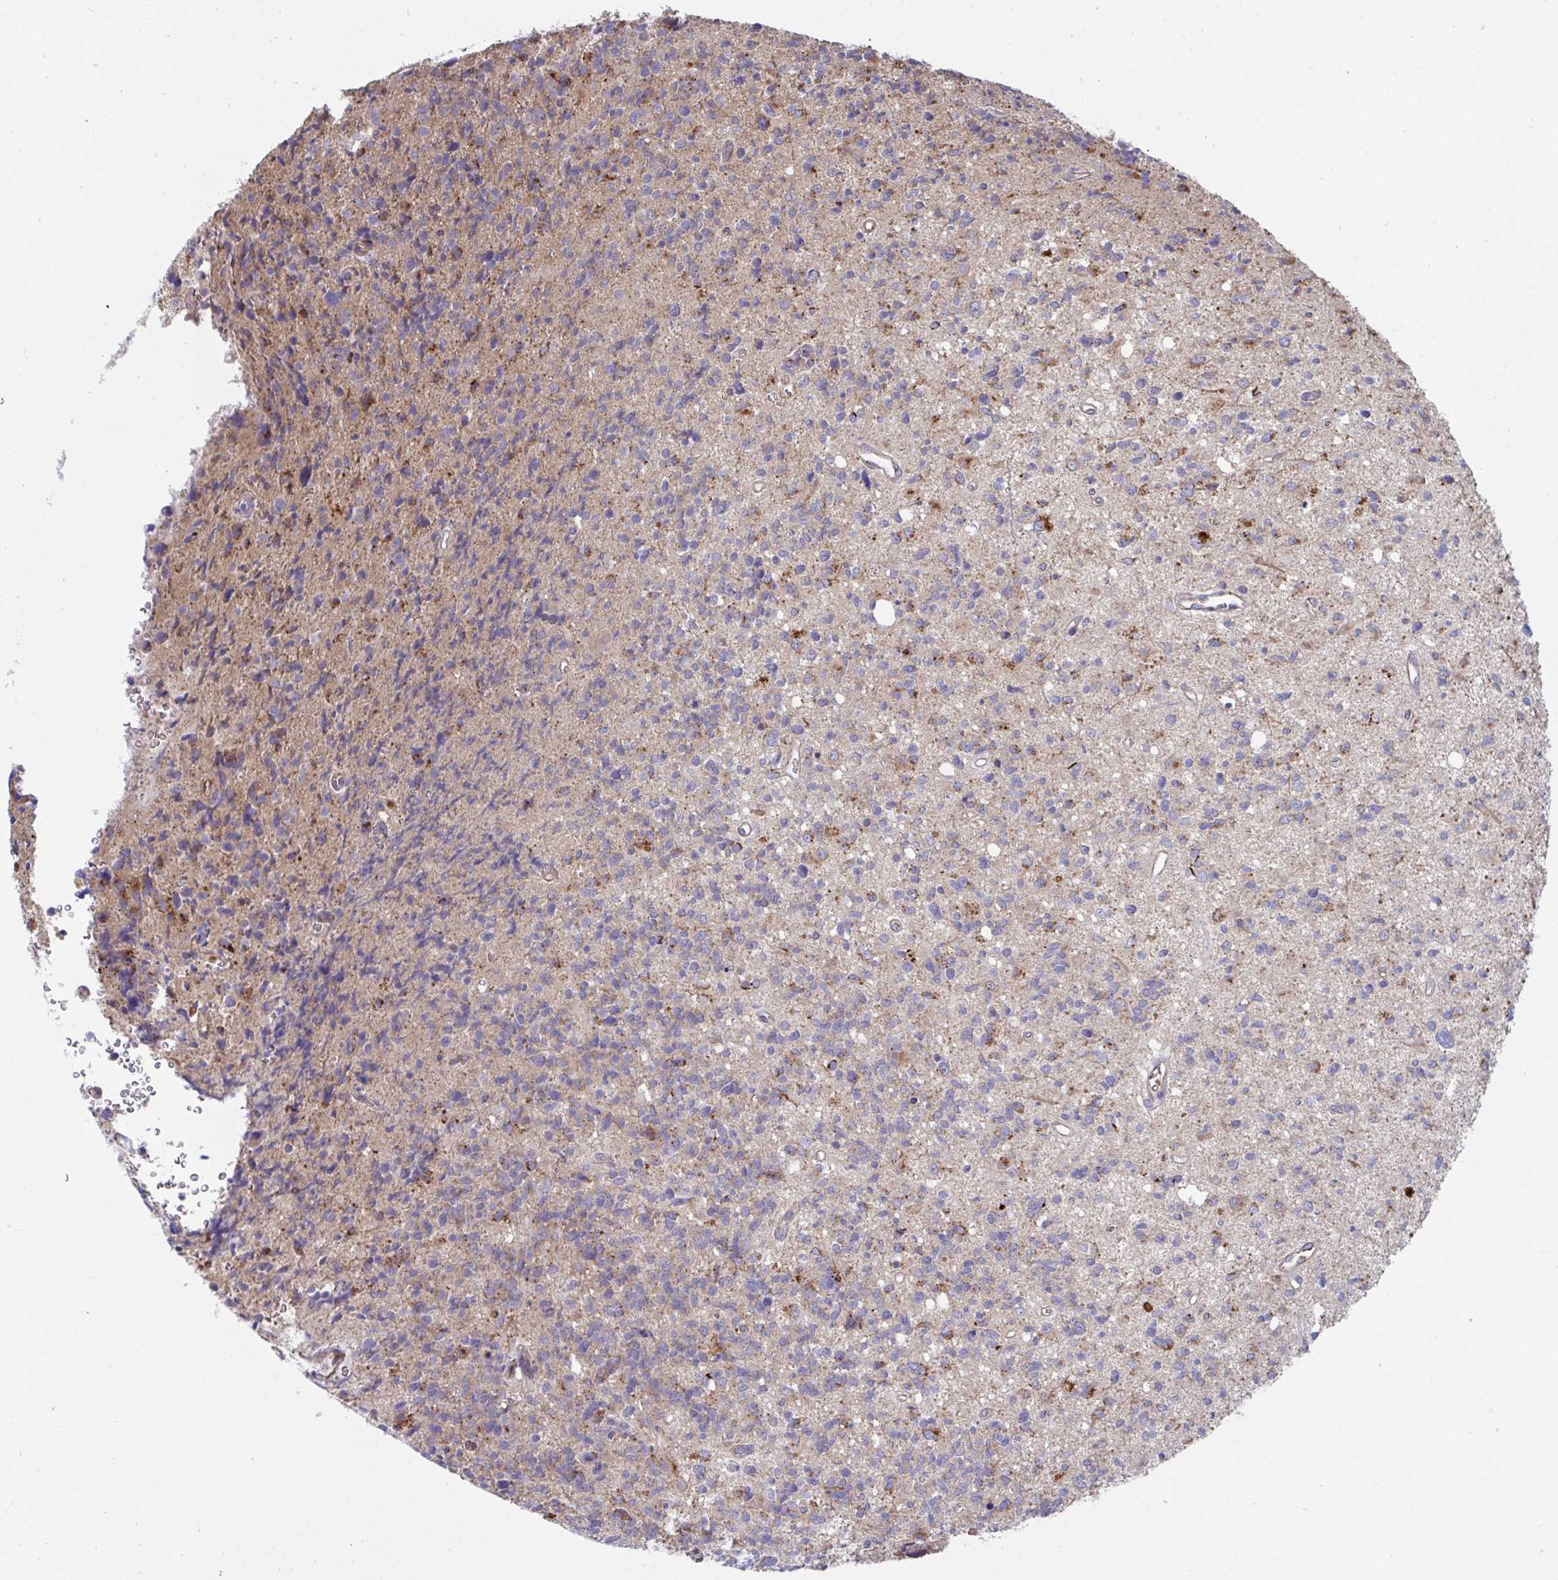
{"staining": {"intensity": "moderate", "quantity": "<25%", "location": "cytoplasmic/membranous"}, "tissue": "glioma", "cell_type": "Tumor cells", "image_type": "cancer", "snomed": [{"axis": "morphology", "description": "Glioma, malignant, High grade"}, {"axis": "topography", "description": "Brain"}], "caption": "Moderate cytoplasmic/membranous protein expression is seen in about <25% of tumor cells in malignant glioma (high-grade). The staining is performed using DAB brown chromogen to label protein expression. The nuclei are counter-stained blue using hematoxylin.", "gene": "SLC9A6", "patient": {"sex": "male", "age": 29}}